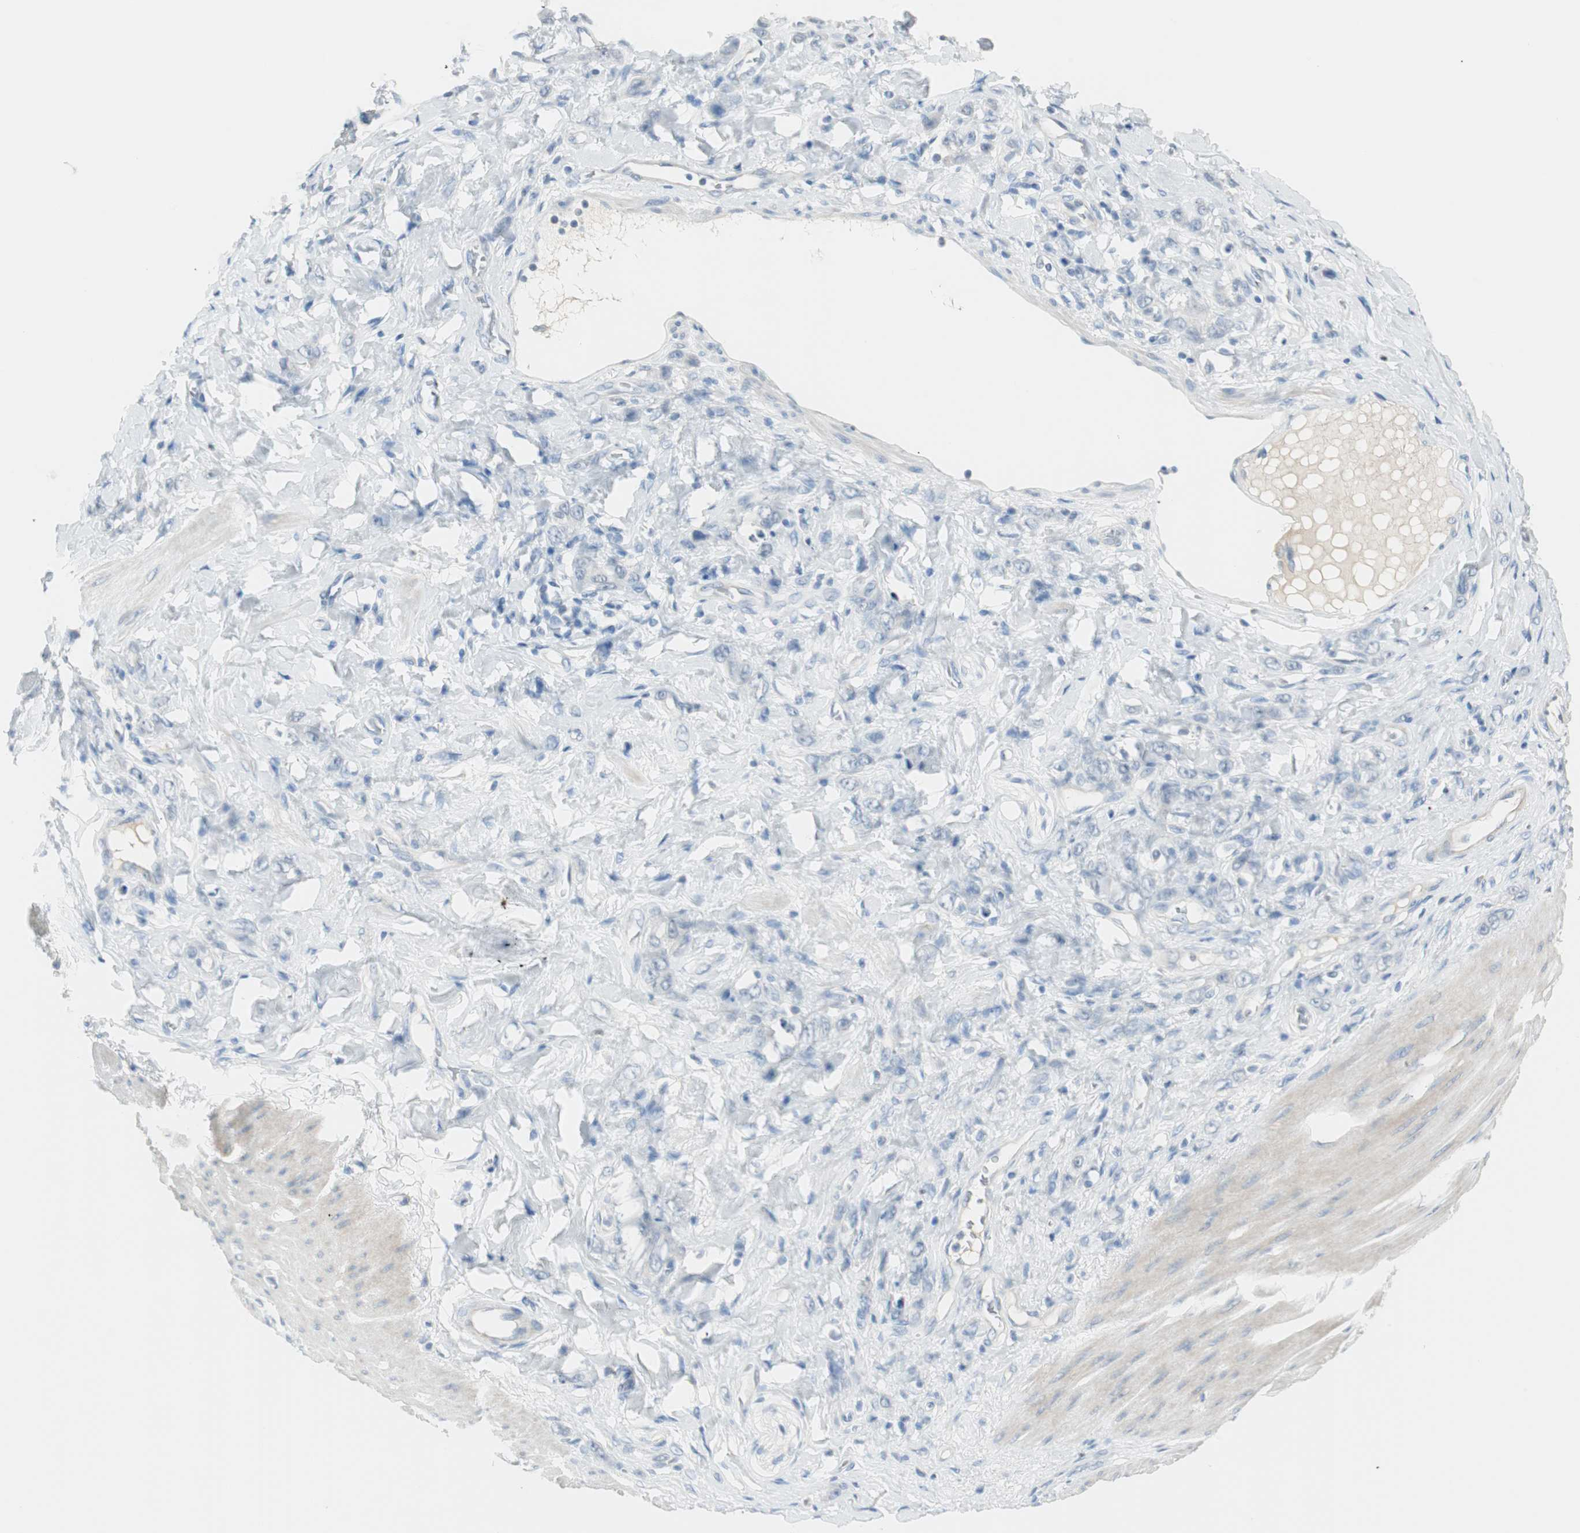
{"staining": {"intensity": "negative", "quantity": "none", "location": "none"}, "tissue": "stomach cancer", "cell_type": "Tumor cells", "image_type": "cancer", "snomed": [{"axis": "morphology", "description": "Adenocarcinoma, NOS"}, {"axis": "topography", "description": "Stomach"}], "caption": "Protein analysis of stomach cancer (adenocarcinoma) reveals no significant positivity in tumor cells.", "gene": "MLLT10", "patient": {"sex": "male", "age": 82}}